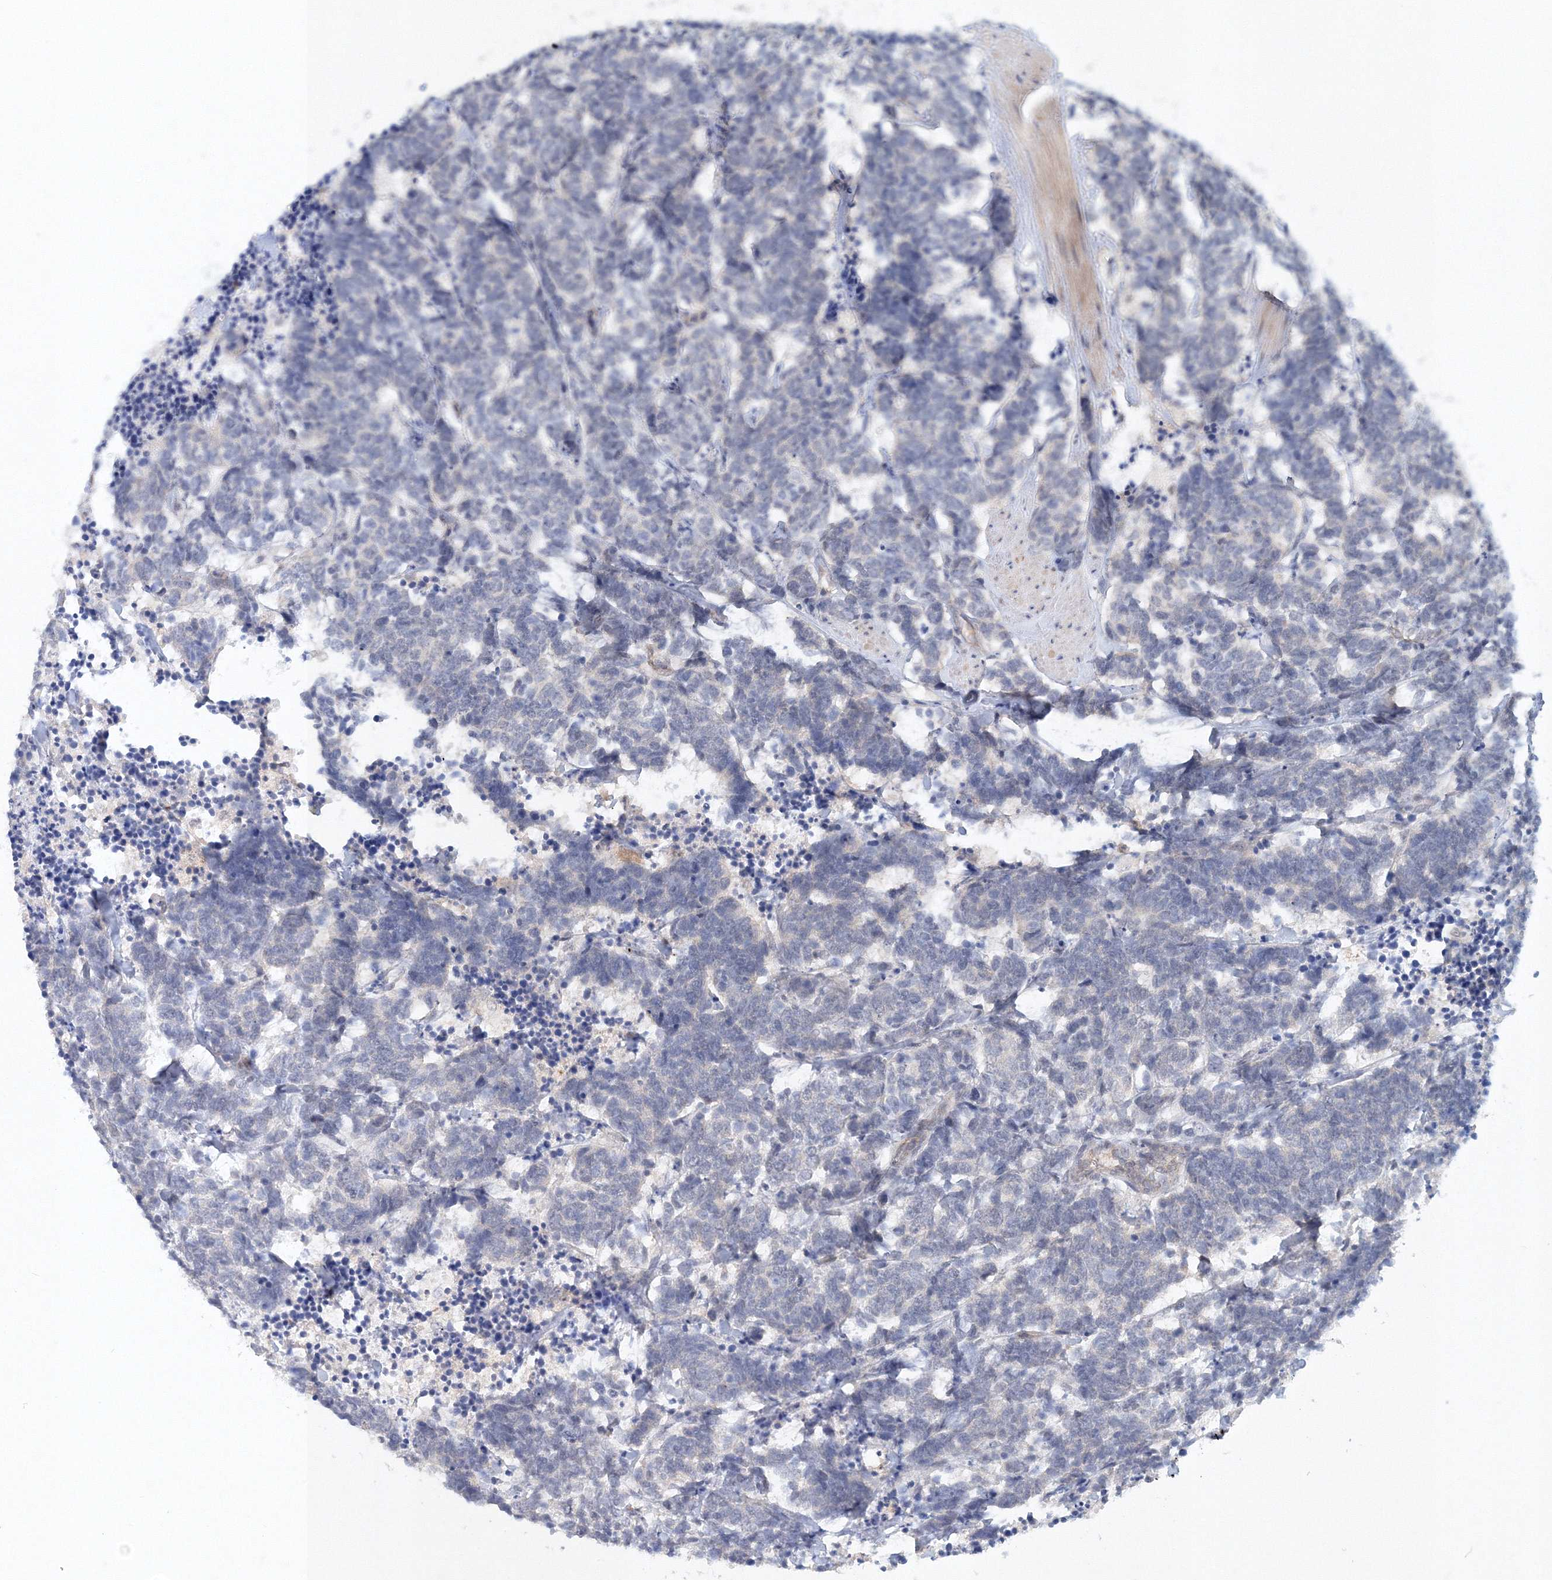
{"staining": {"intensity": "negative", "quantity": "none", "location": "none"}, "tissue": "carcinoid", "cell_type": "Tumor cells", "image_type": "cancer", "snomed": [{"axis": "morphology", "description": "Carcinoma, NOS"}, {"axis": "morphology", "description": "Carcinoid, malignant, NOS"}, {"axis": "topography", "description": "Urinary bladder"}], "caption": "A high-resolution micrograph shows immunohistochemistry (IHC) staining of carcinoma, which shows no significant positivity in tumor cells.", "gene": "SH3BP5", "patient": {"sex": "male", "age": 57}}